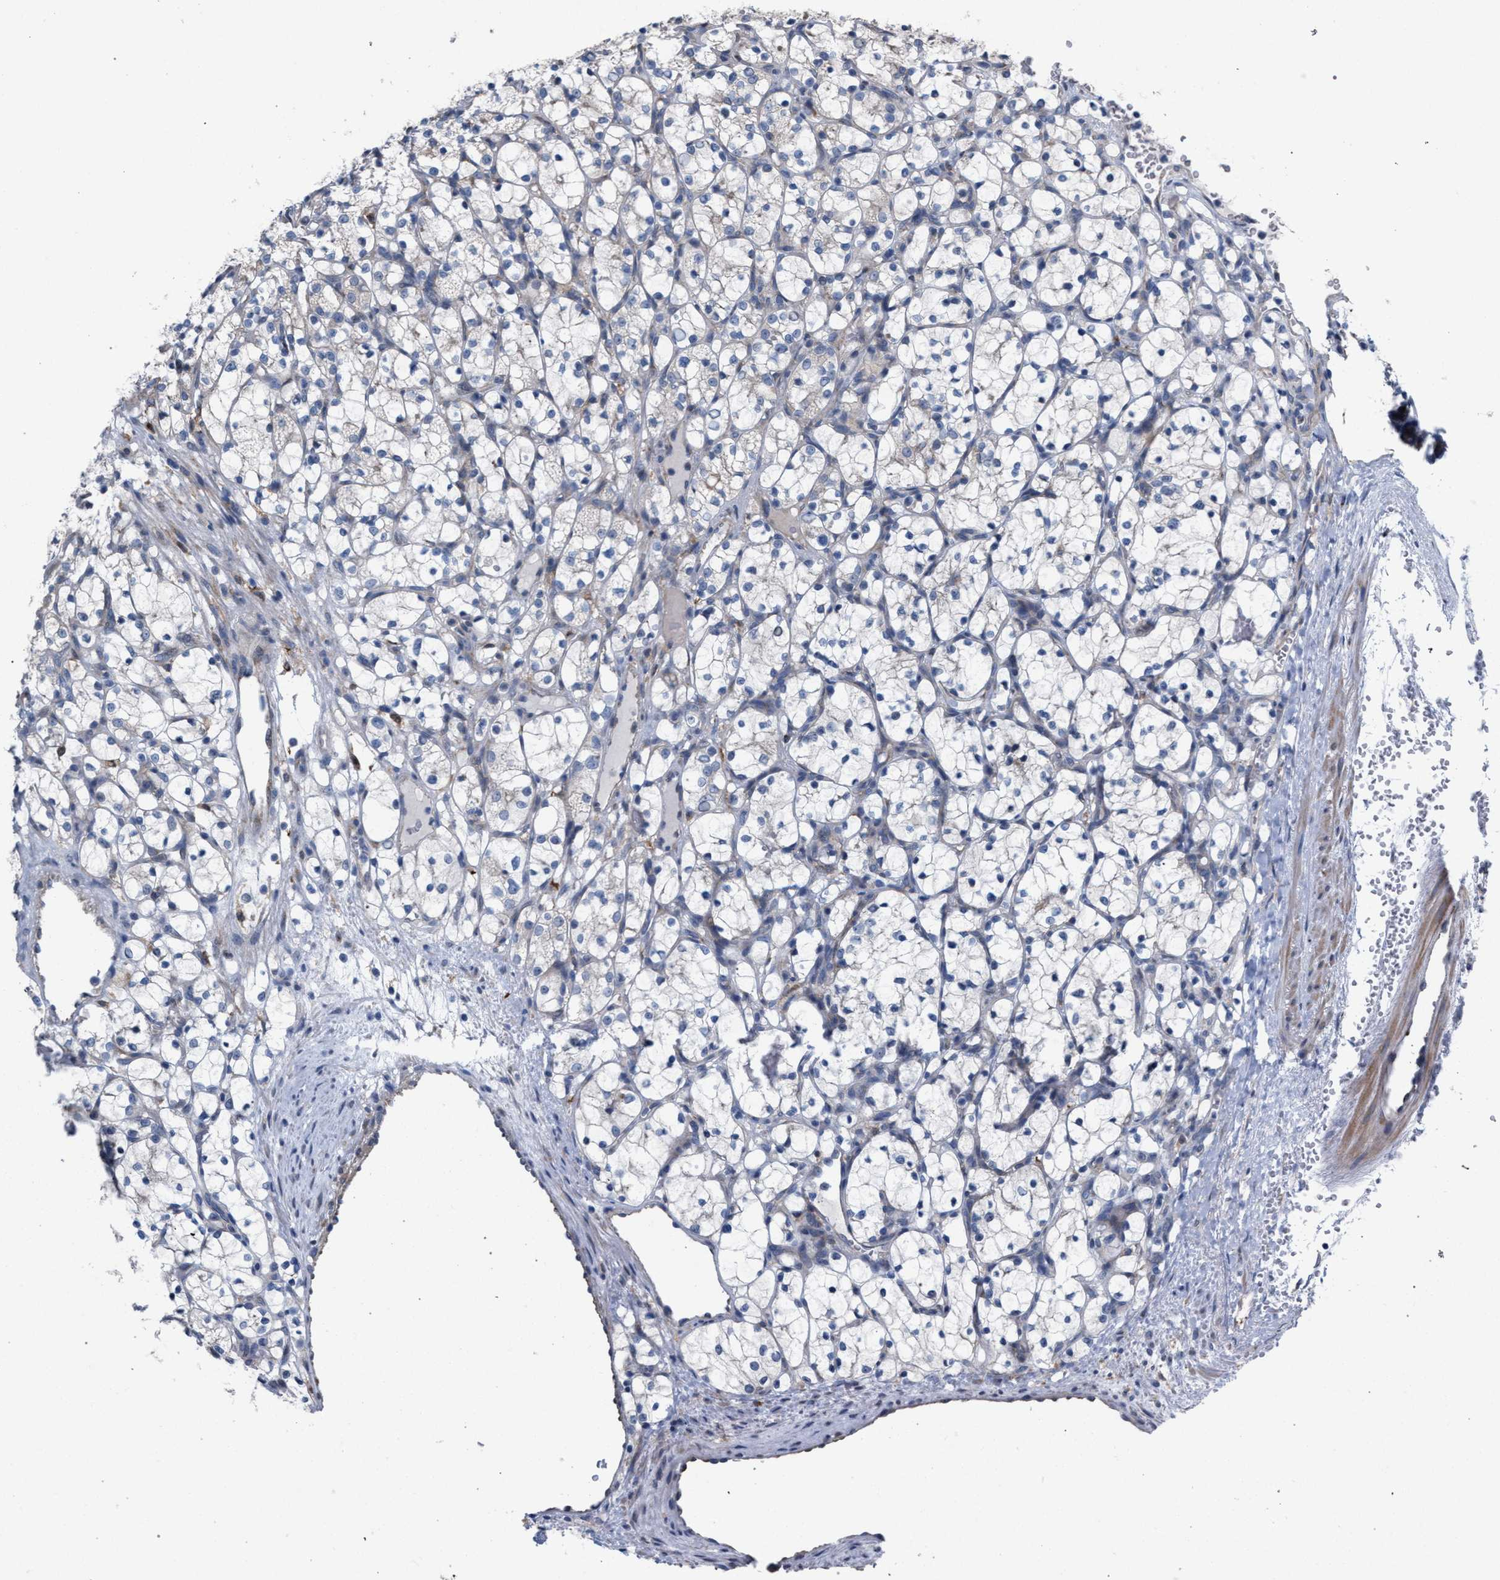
{"staining": {"intensity": "negative", "quantity": "none", "location": "none"}, "tissue": "renal cancer", "cell_type": "Tumor cells", "image_type": "cancer", "snomed": [{"axis": "morphology", "description": "Adenocarcinoma, NOS"}, {"axis": "topography", "description": "Kidney"}], "caption": "Adenocarcinoma (renal) stained for a protein using IHC demonstrates no staining tumor cells.", "gene": "RNF135", "patient": {"sex": "female", "age": 69}}